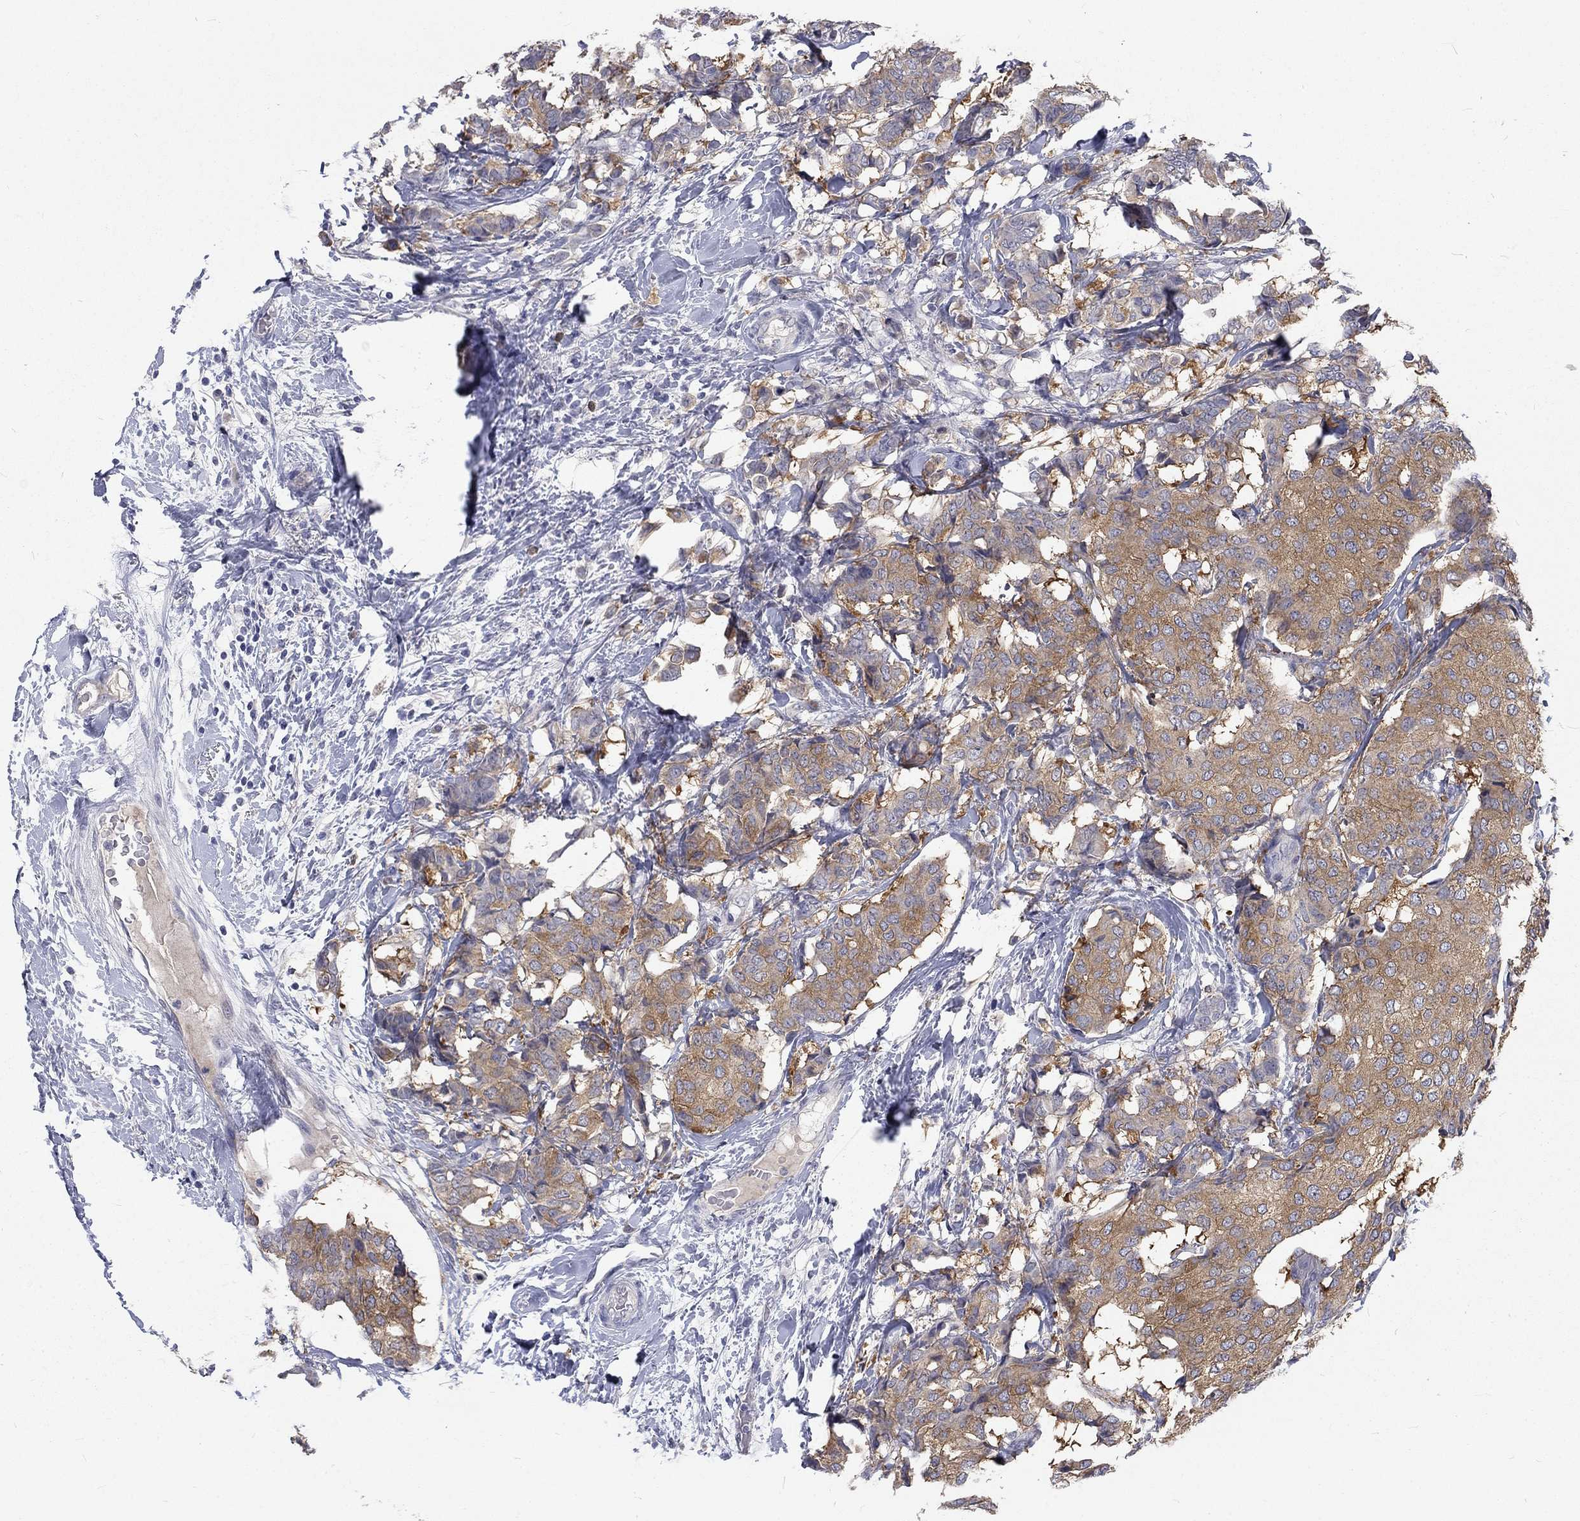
{"staining": {"intensity": "moderate", "quantity": "25%-75%", "location": "cytoplasmic/membranous"}, "tissue": "breast cancer", "cell_type": "Tumor cells", "image_type": "cancer", "snomed": [{"axis": "morphology", "description": "Duct carcinoma"}, {"axis": "topography", "description": "Breast"}], "caption": "Human breast cancer stained with a protein marker exhibits moderate staining in tumor cells.", "gene": "PHKA1", "patient": {"sex": "female", "age": 75}}